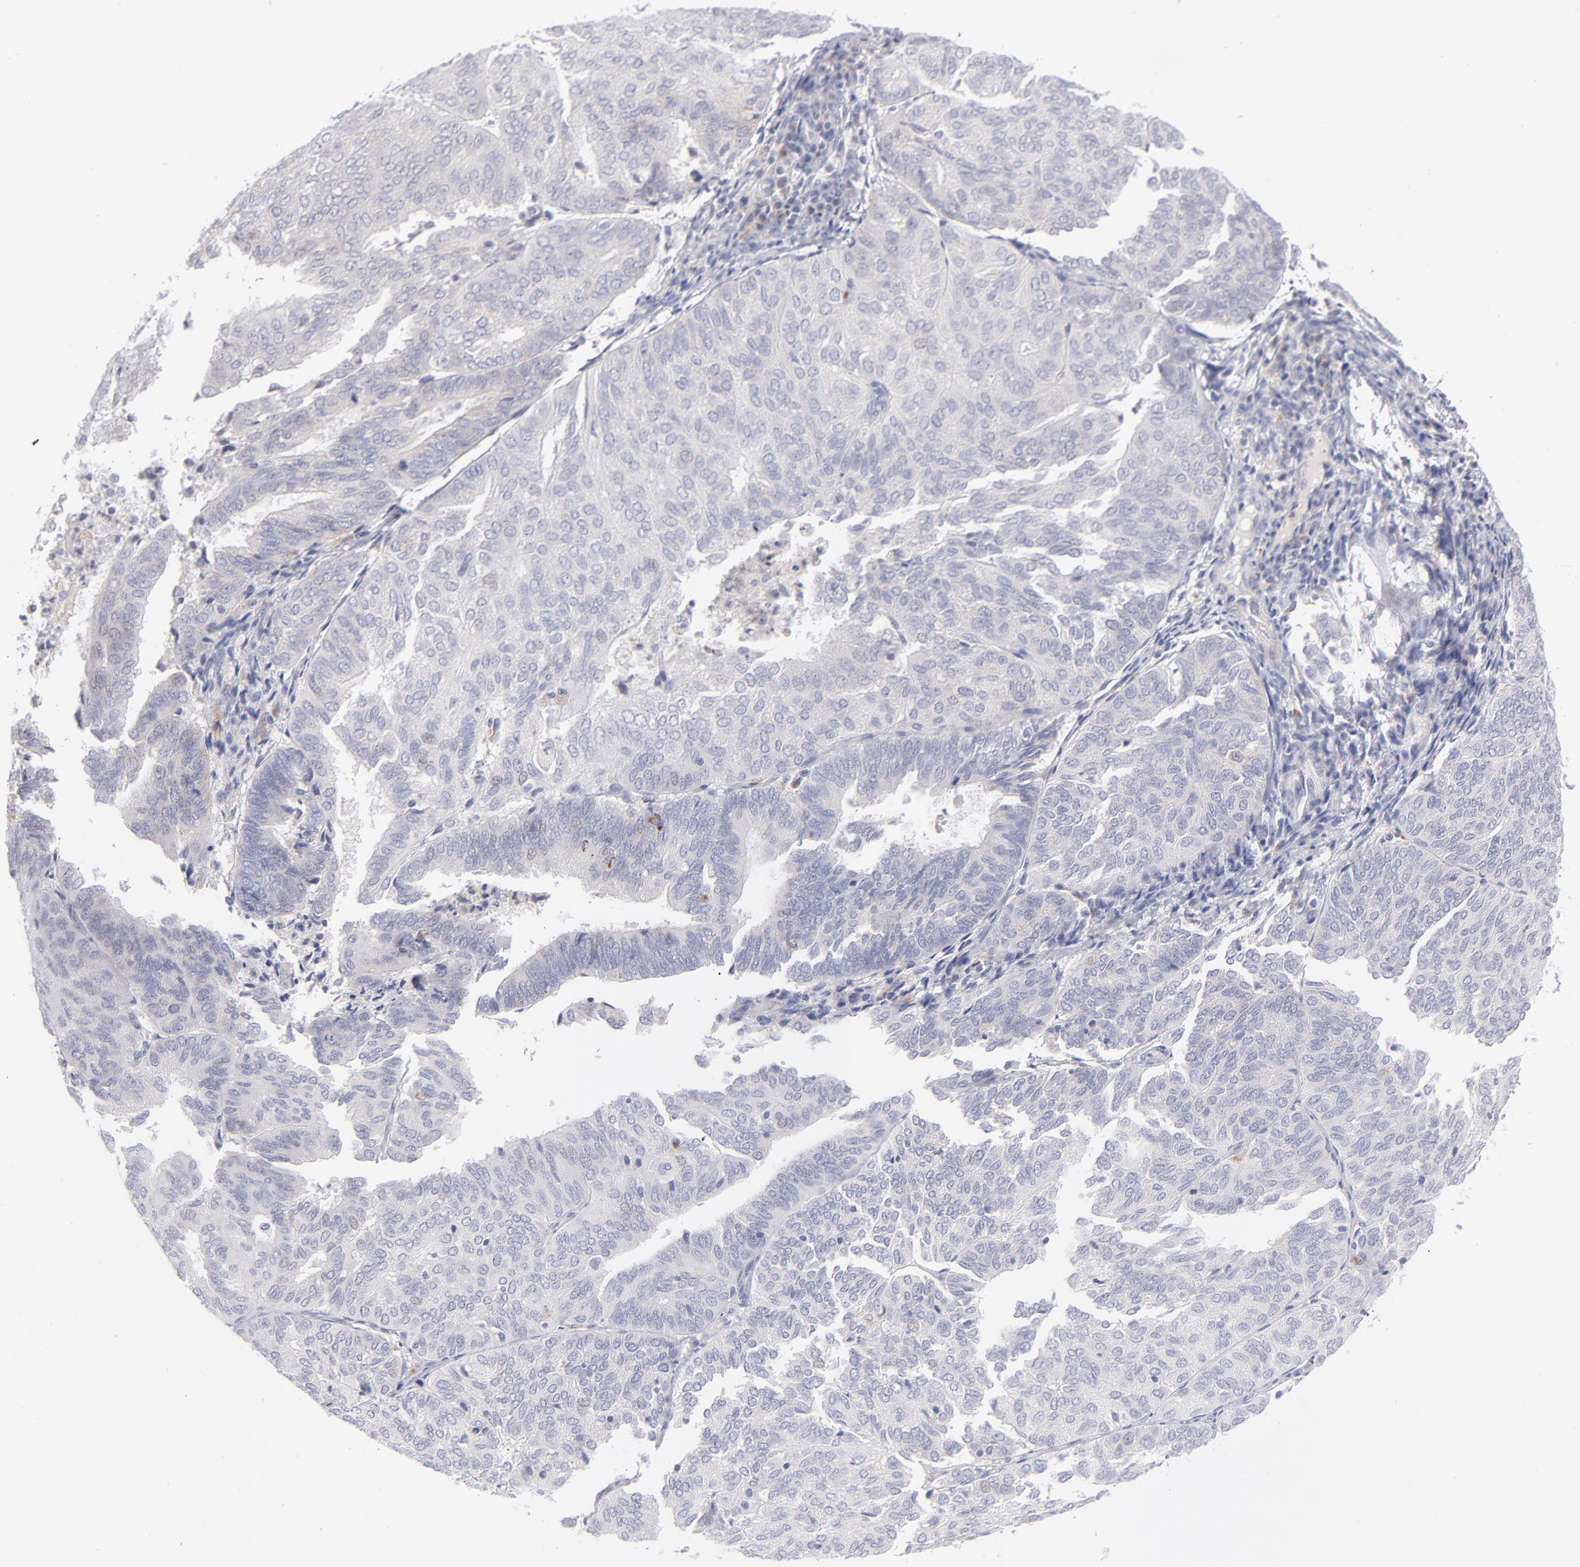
{"staining": {"intensity": "negative", "quantity": "none", "location": "none"}, "tissue": "endometrial cancer", "cell_type": "Tumor cells", "image_type": "cancer", "snomed": [{"axis": "morphology", "description": "Adenocarcinoma, NOS"}, {"axis": "topography", "description": "Endometrium"}], "caption": "Tumor cells are negative for brown protein staining in adenocarcinoma (endometrial).", "gene": "MTHFD2", "patient": {"sex": "female", "age": 59}}